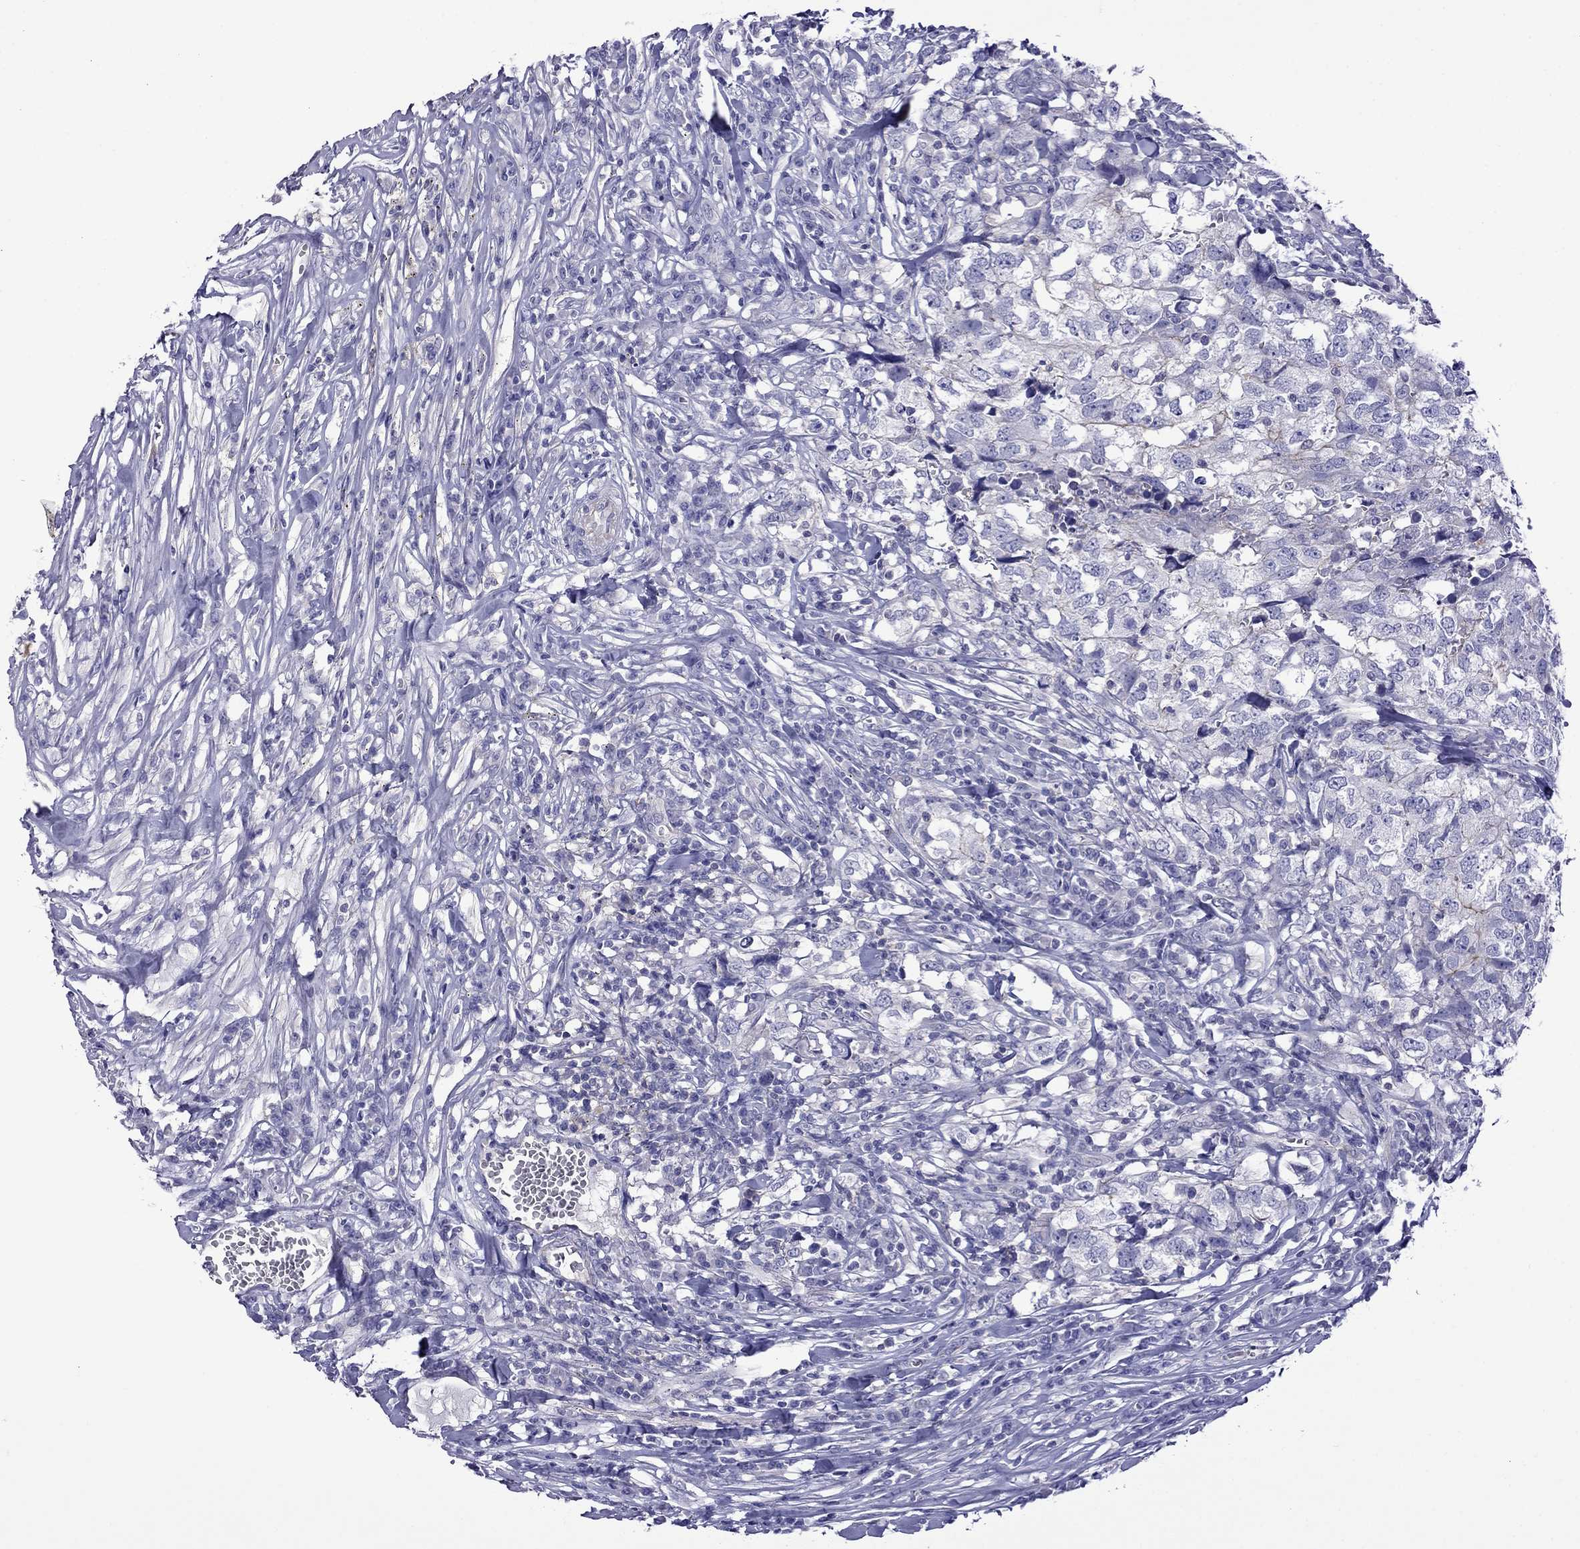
{"staining": {"intensity": "negative", "quantity": "none", "location": "none"}, "tissue": "breast cancer", "cell_type": "Tumor cells", "image_type": "cancer", "snomed": [{"axis": "morphology", "description": "Duct carcinoma"}, {"axis": "topography", "description": "Breast"}], "caption": "Tumor cells show no significant staining in breast cancer.", "gene": "STAR", "patient": {"sex": "female", "age": 30}}